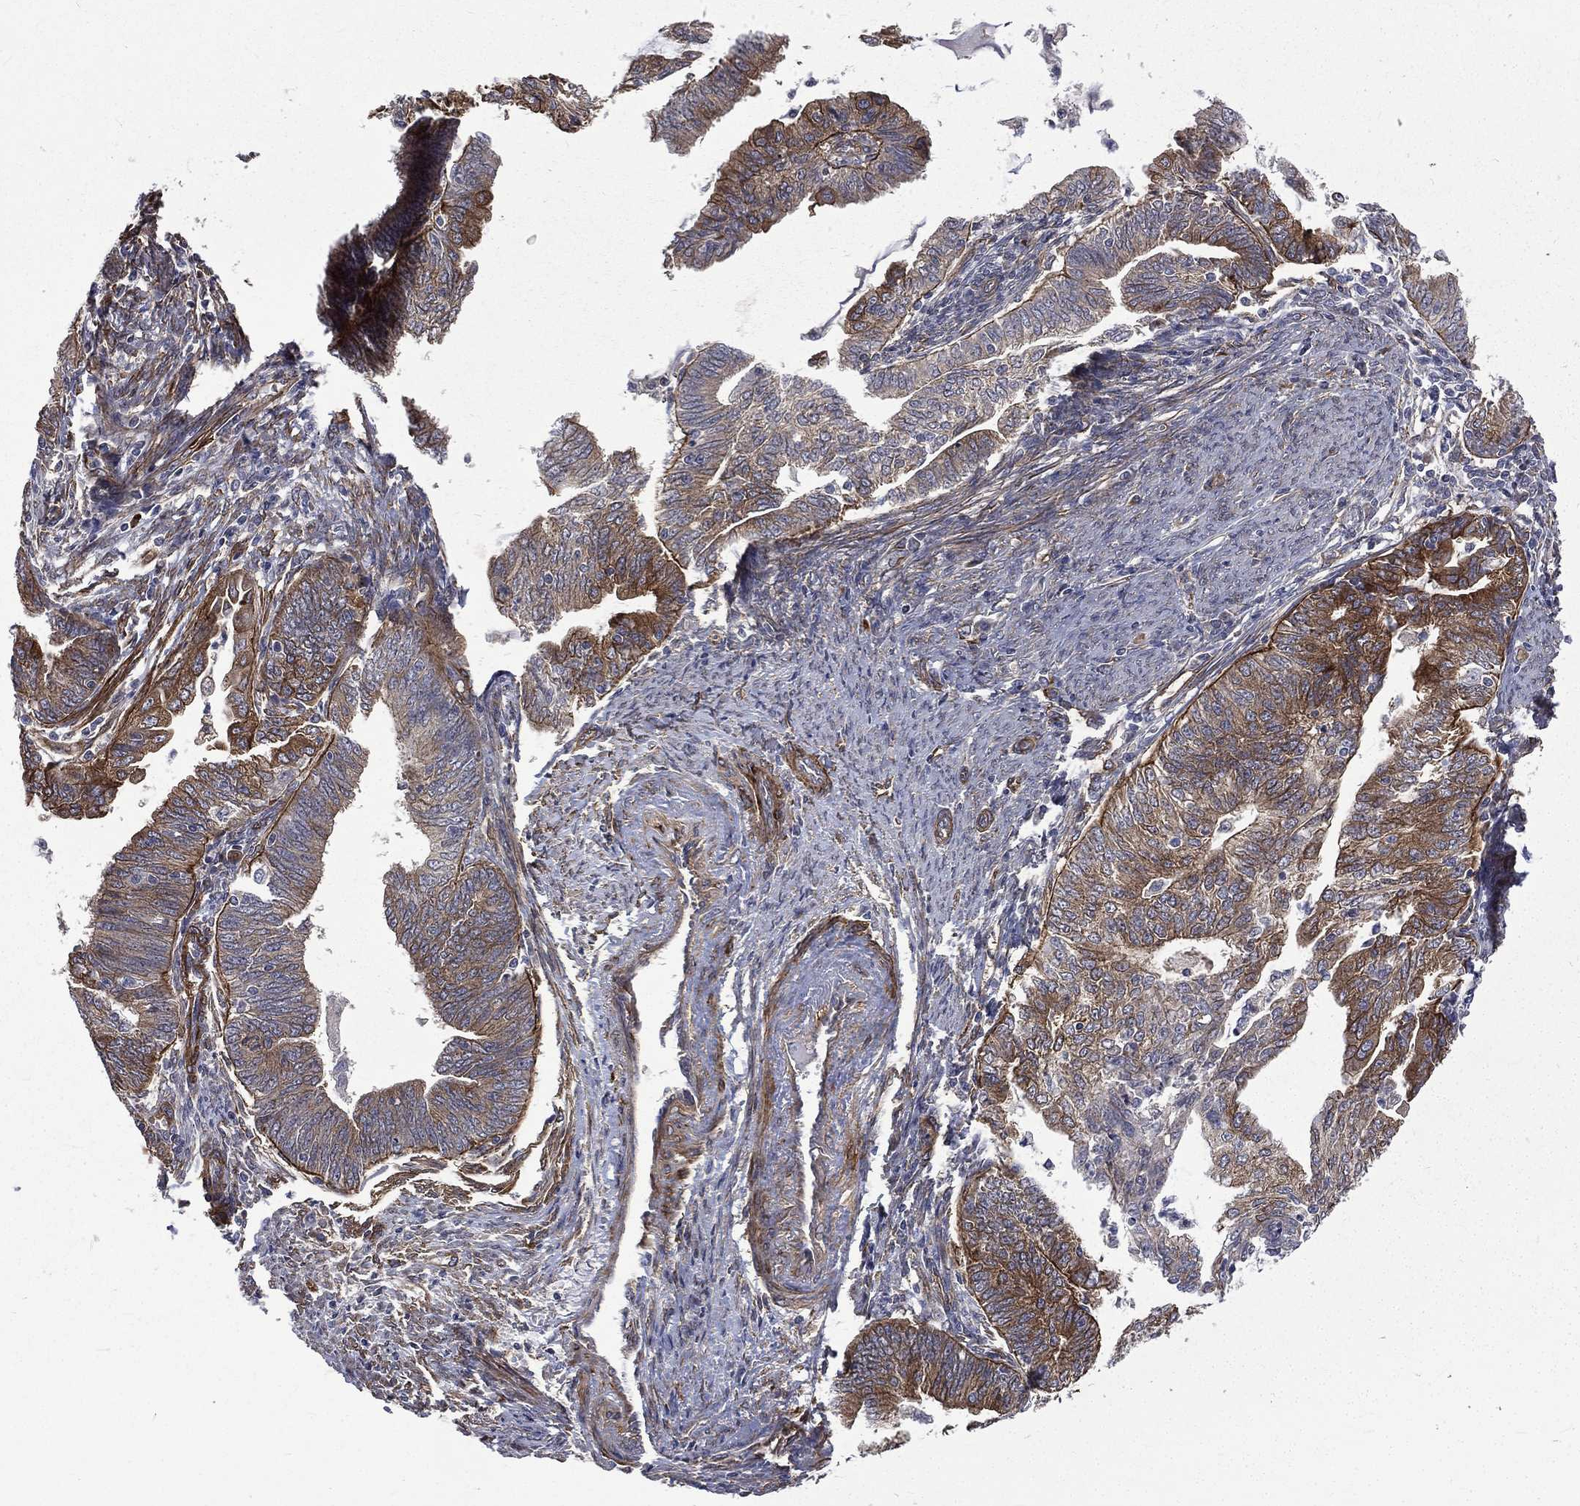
{"staining": {"intensity": "moderate", "quantity": "<25%", "location": "cytoplasmic/membranous"}, "tissue": "endometrial cancer", "cell_type": "Tumor cells", "image_type": "cancer", "snomed": [{"axis": "morphology", "description": "Adenocarcinoma, NOS"}, {"axis": "topography", "description": "Endometrium"}], "caption": "Tumor cells reveal low levels of moderate cytoplasmic/membranous positivity in about <25% of cells in human endometrial cancer (adenocarcinoma).", "gene": "PPFIBP1", "patient": {"sex": "female", "age": 82}}